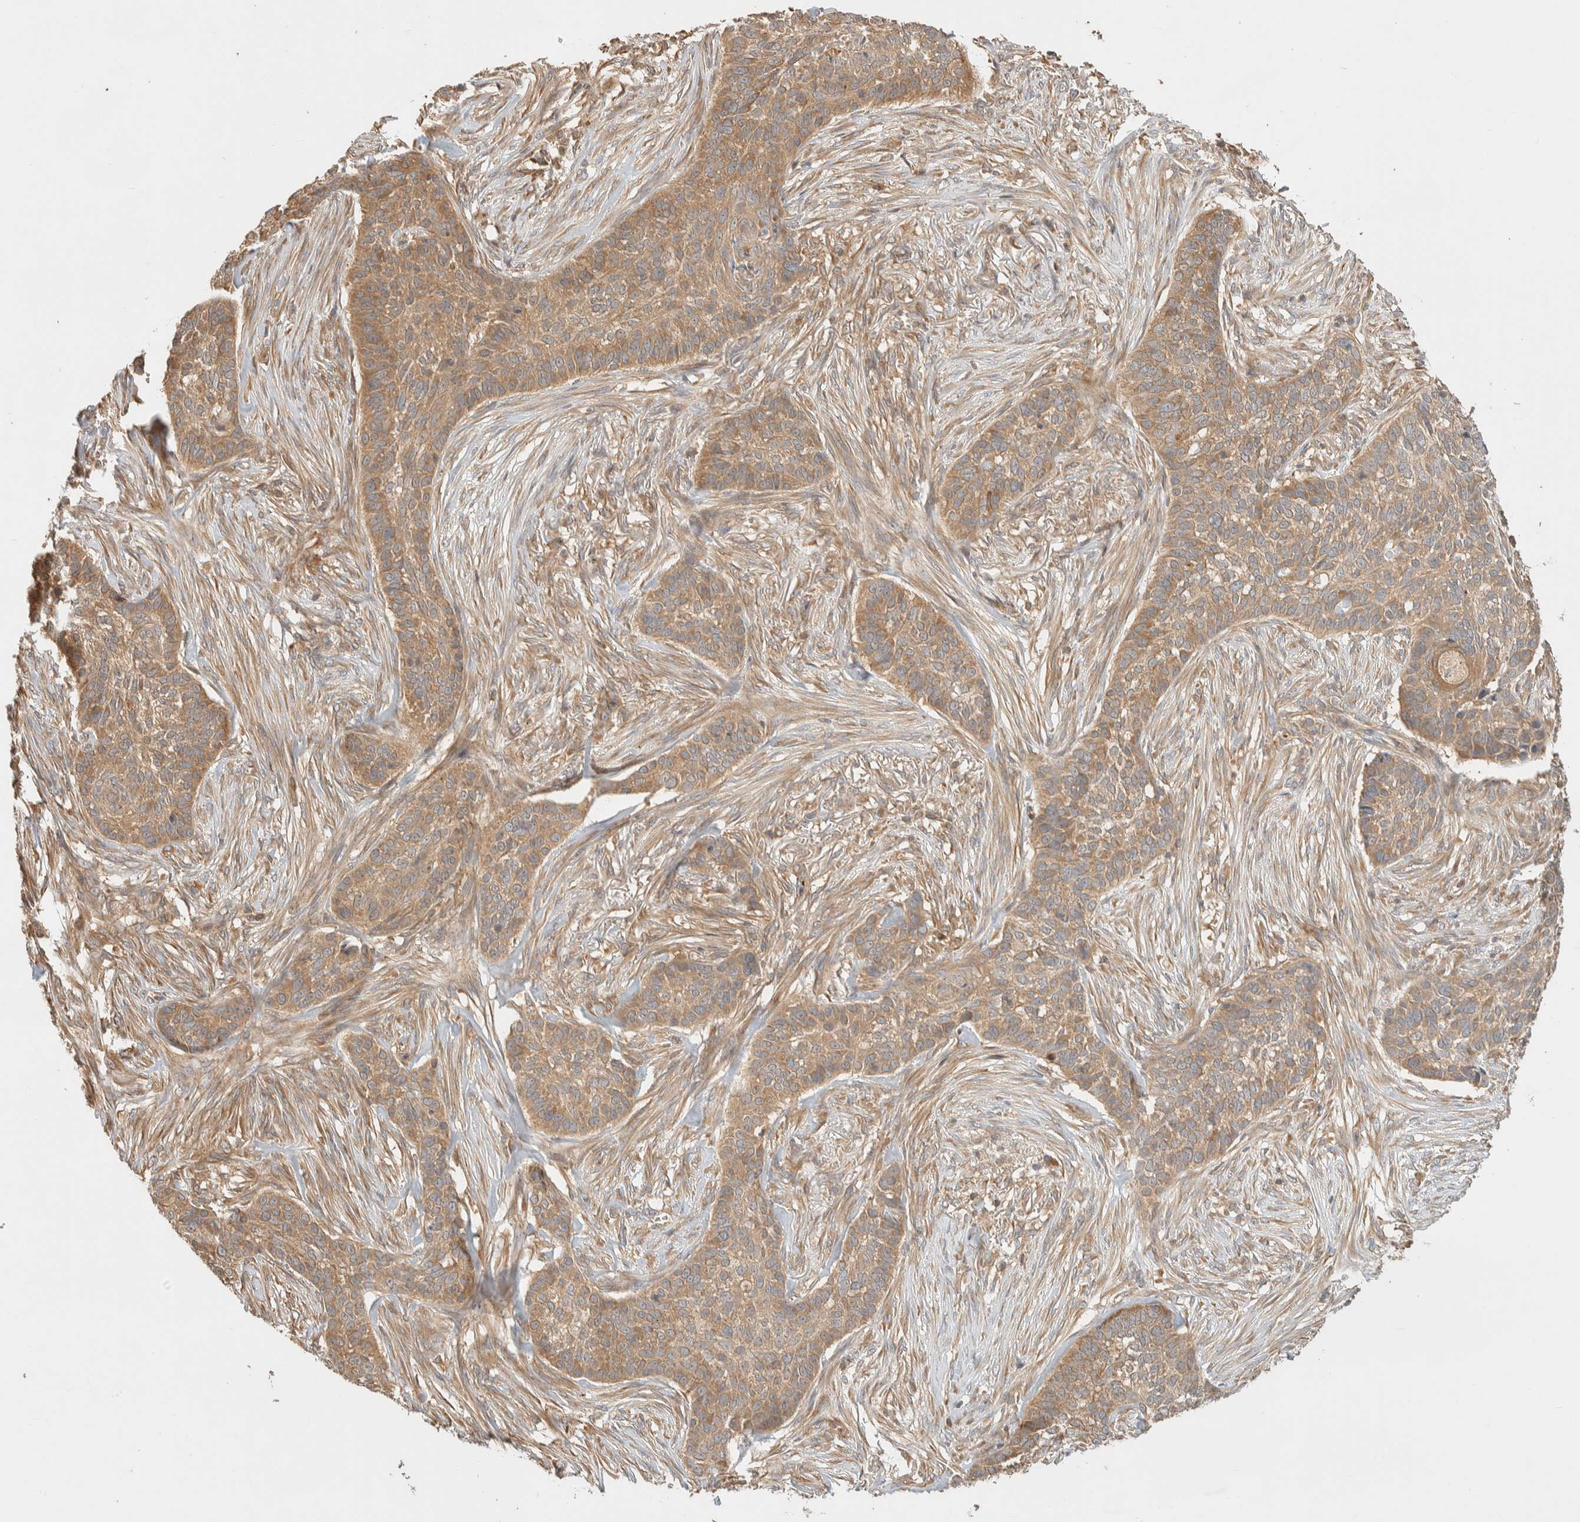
{"staining": {"intensity": "moderate", "quantity": ">75%", "location": "cytoplasmic/membranous"}, "tissue": "skin cancer", "cell_type": "Tumor cells", "image_type": "cancer", "snomed": [{"axis": "morphology", "description": "Basal cell carcinoma"}, {"axis": "topography", "description": "Skin"}], "caption": "Human skin cancer (basal cell carcinoma) stained for a protein (brown) reveals moderate cytoplasmic/membranous positive positivity in approximately >75% of tumor cells.", "gene": "TTI2", "patient": {"sex": "male", "age": 85}}